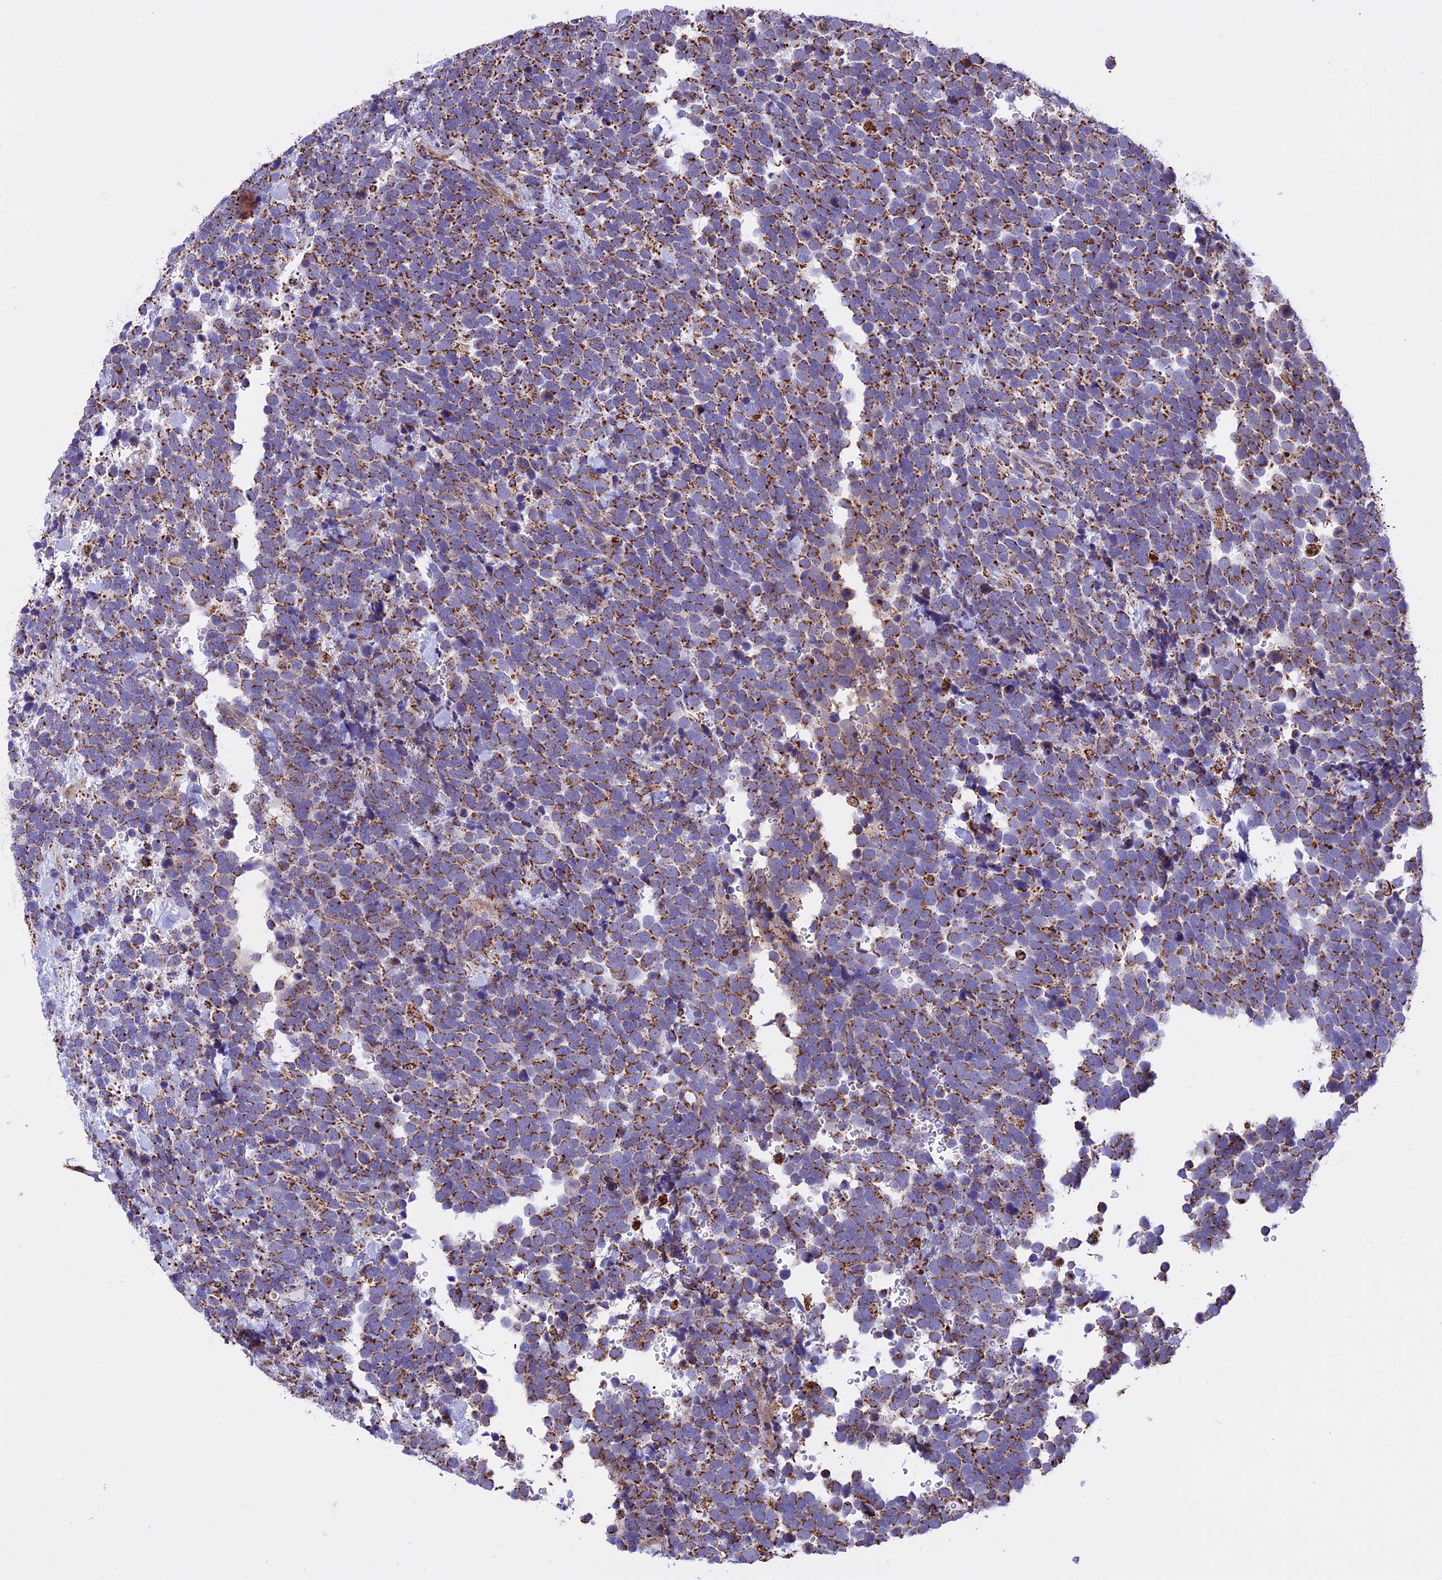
{"staining": {"intensity": "moderate", "quantity": ">75%", "location": "cytoplasmic/membranous"}, "tissue": "urothelial cancer", "cell_type": "Tumor cells", "image_type": "cancer", "snomed": [{"axis": "morphology", "description": "Urothelial carcinoma, High grade"}, {"axis": "topography", "description": "Urinary bladder"}], "caption": "This histopathology image displays immunohistochemistry staining of human urothelial cancer, with medium moderate cytoplasmic/membranous staining in approximately >75% of tumor cells.", "gene": "KCNG1", "patient": {"sex": "female", "age": 82}}